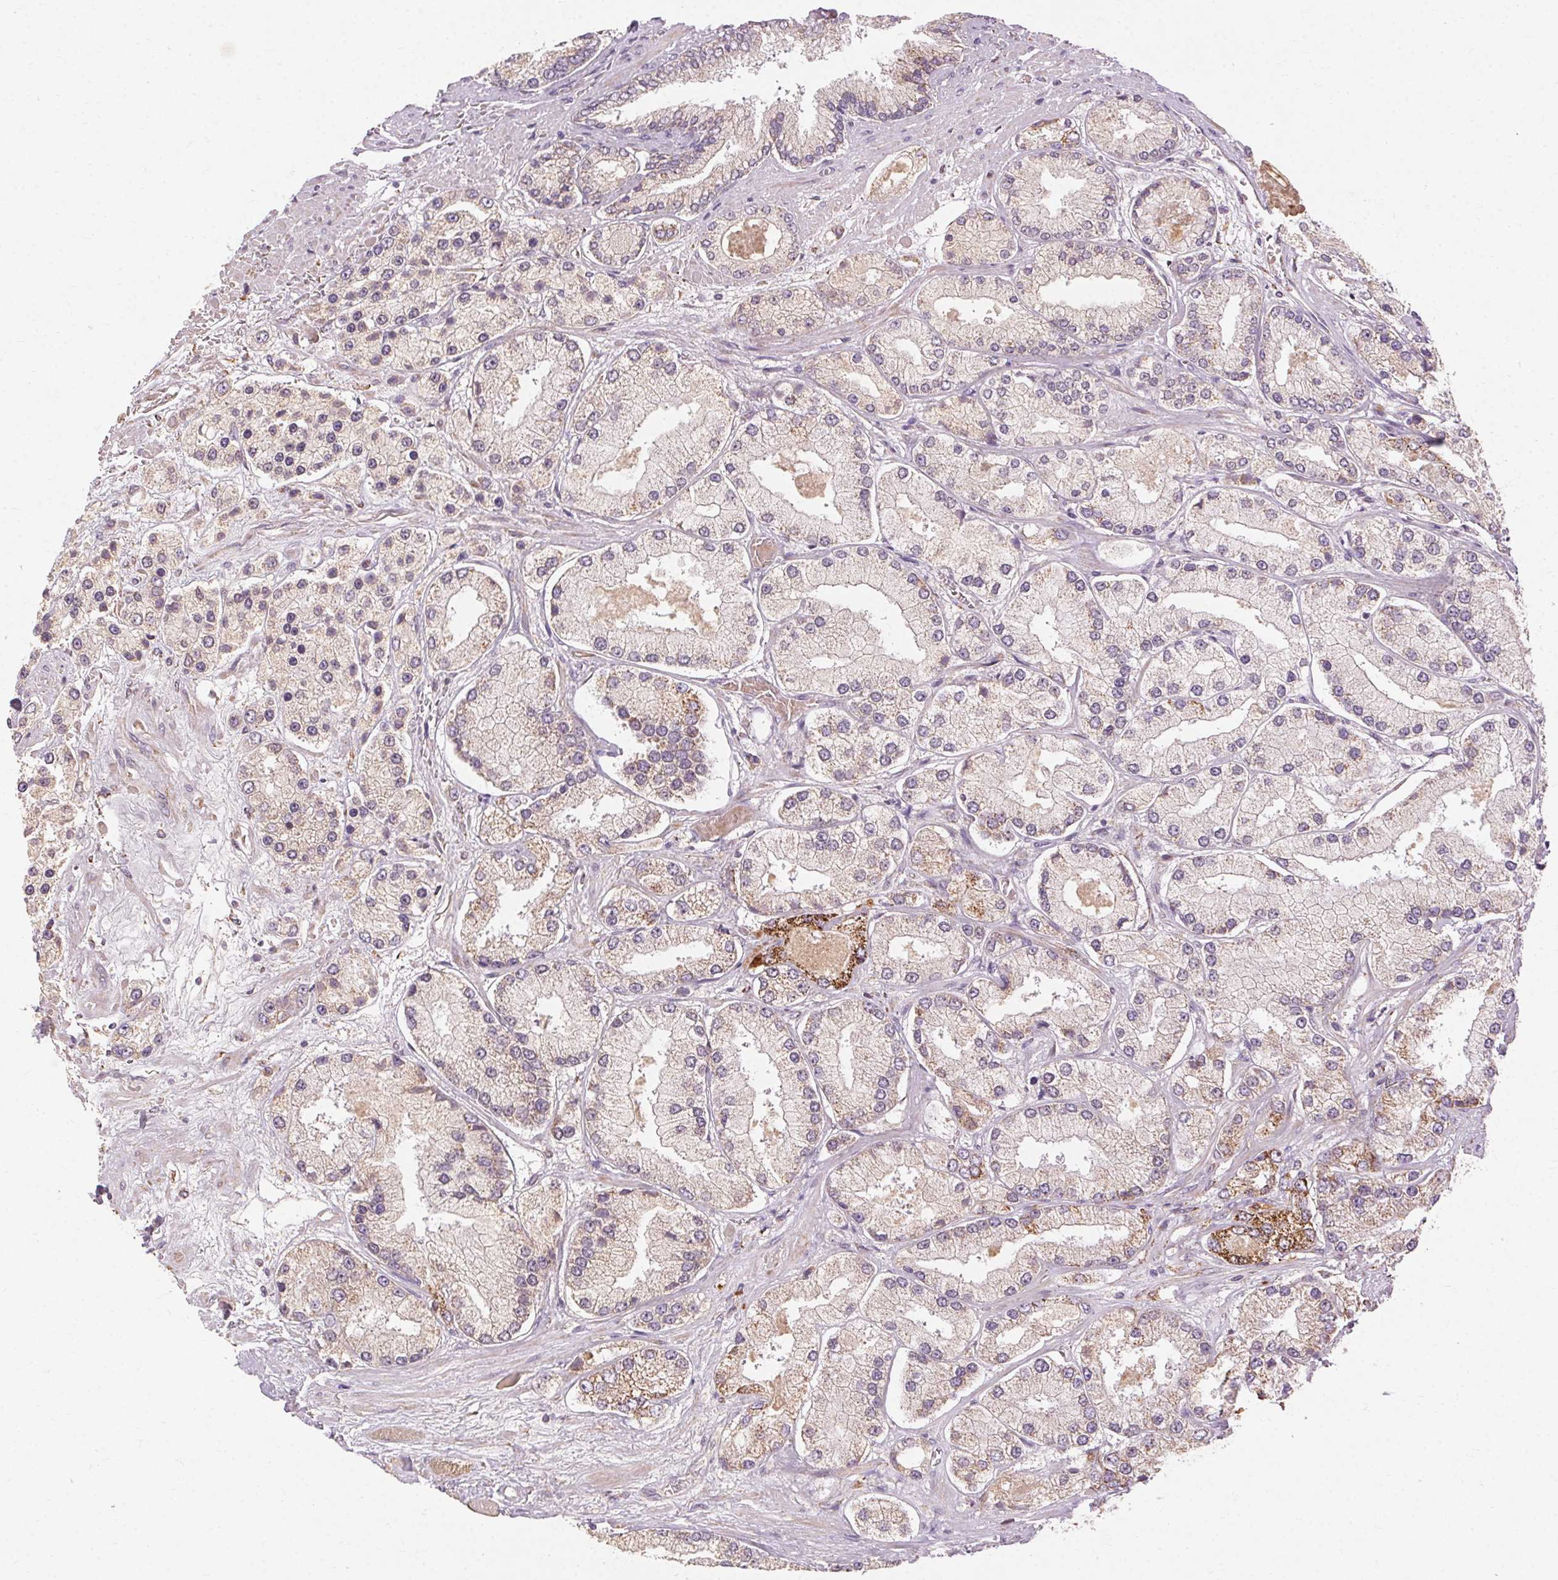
{"staining": {"intensity": "moderate", "quantity": "<25%", "location": "cytoplasmic/membranous"}, "tissue": "prostate cancer", "cell_type": "Tumor cells", "image_type": "cancer", "snomed": [{"axis": "morphology", "description": "Adenocarcinoma, High grade"}, {"axis": "topography", "description": "Prostate"}], "caption": "Prostate cancer stained for a protein reveals moderate cytoplasmic/membranous positivity in tumor cells.", "gene": "REP15", "patient": {"sex": "male", "age": 67}}